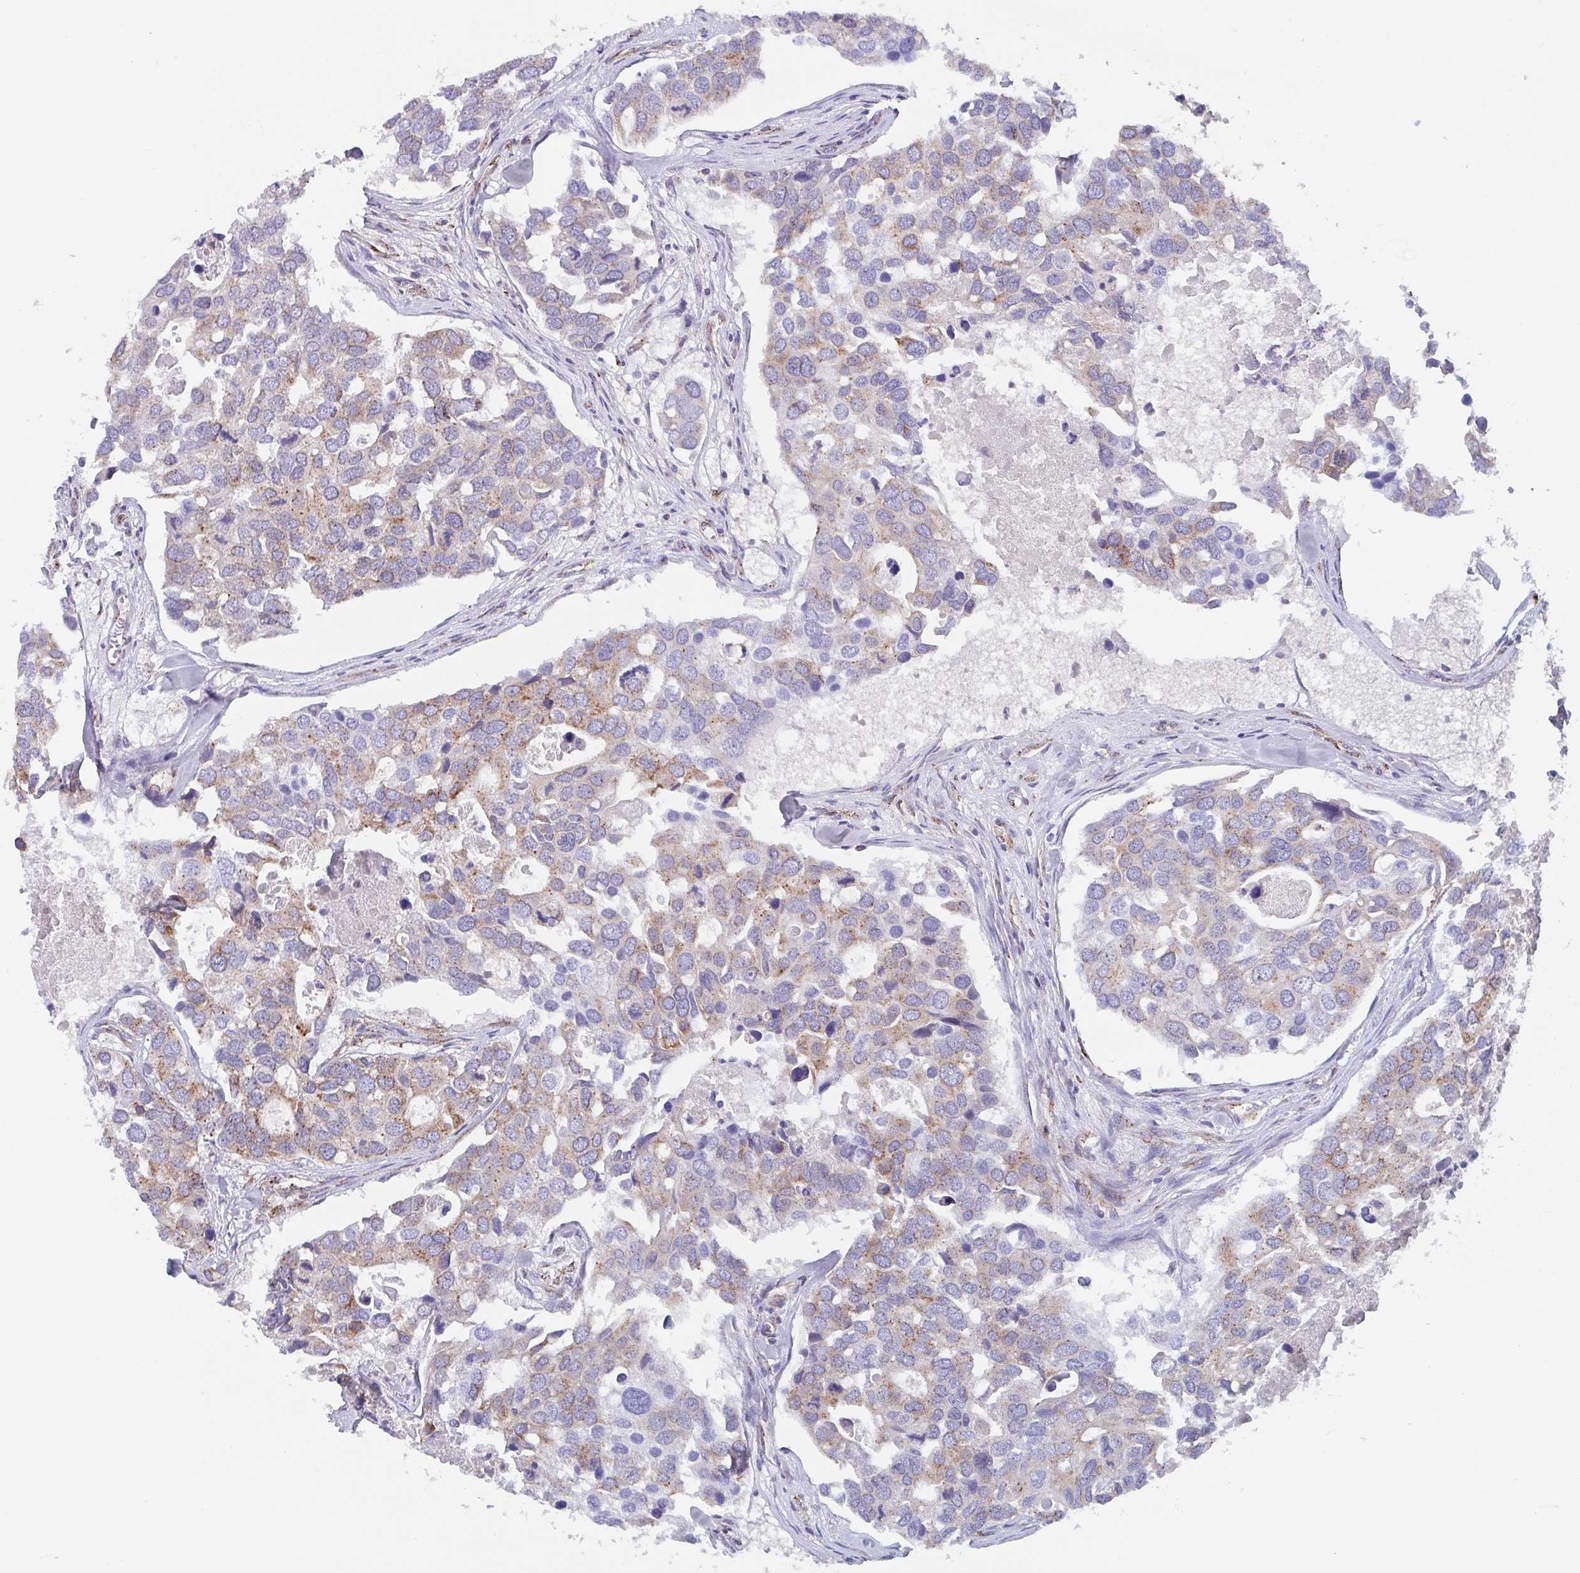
{"staining": {"intensity": "moderate", "quantity": "25%-75%", "location": "cytoplasmic/membranous"}, "tissue": "breast cancer", "cell_type": "Tumor cells", "image_type": "cancer", "snomed": [{"axis": "morphology", "description": "Duct carcinoma"}, {"axis": "topography", "description": "Breast"}], "caption": "Immunohistochemistry (IHC) photomicrograph of neoplastic tissue: invasive ductal carcinoma (breast) stained using IHC exhibits medium levels of moderate protein expression localized specifically in the cytoplasmic/membranous of tumor cells, appearing as a cytoplasmic/membranous brown color.", "gene": "PROSER3", "patient": {"sex": "female", "age": 83}}